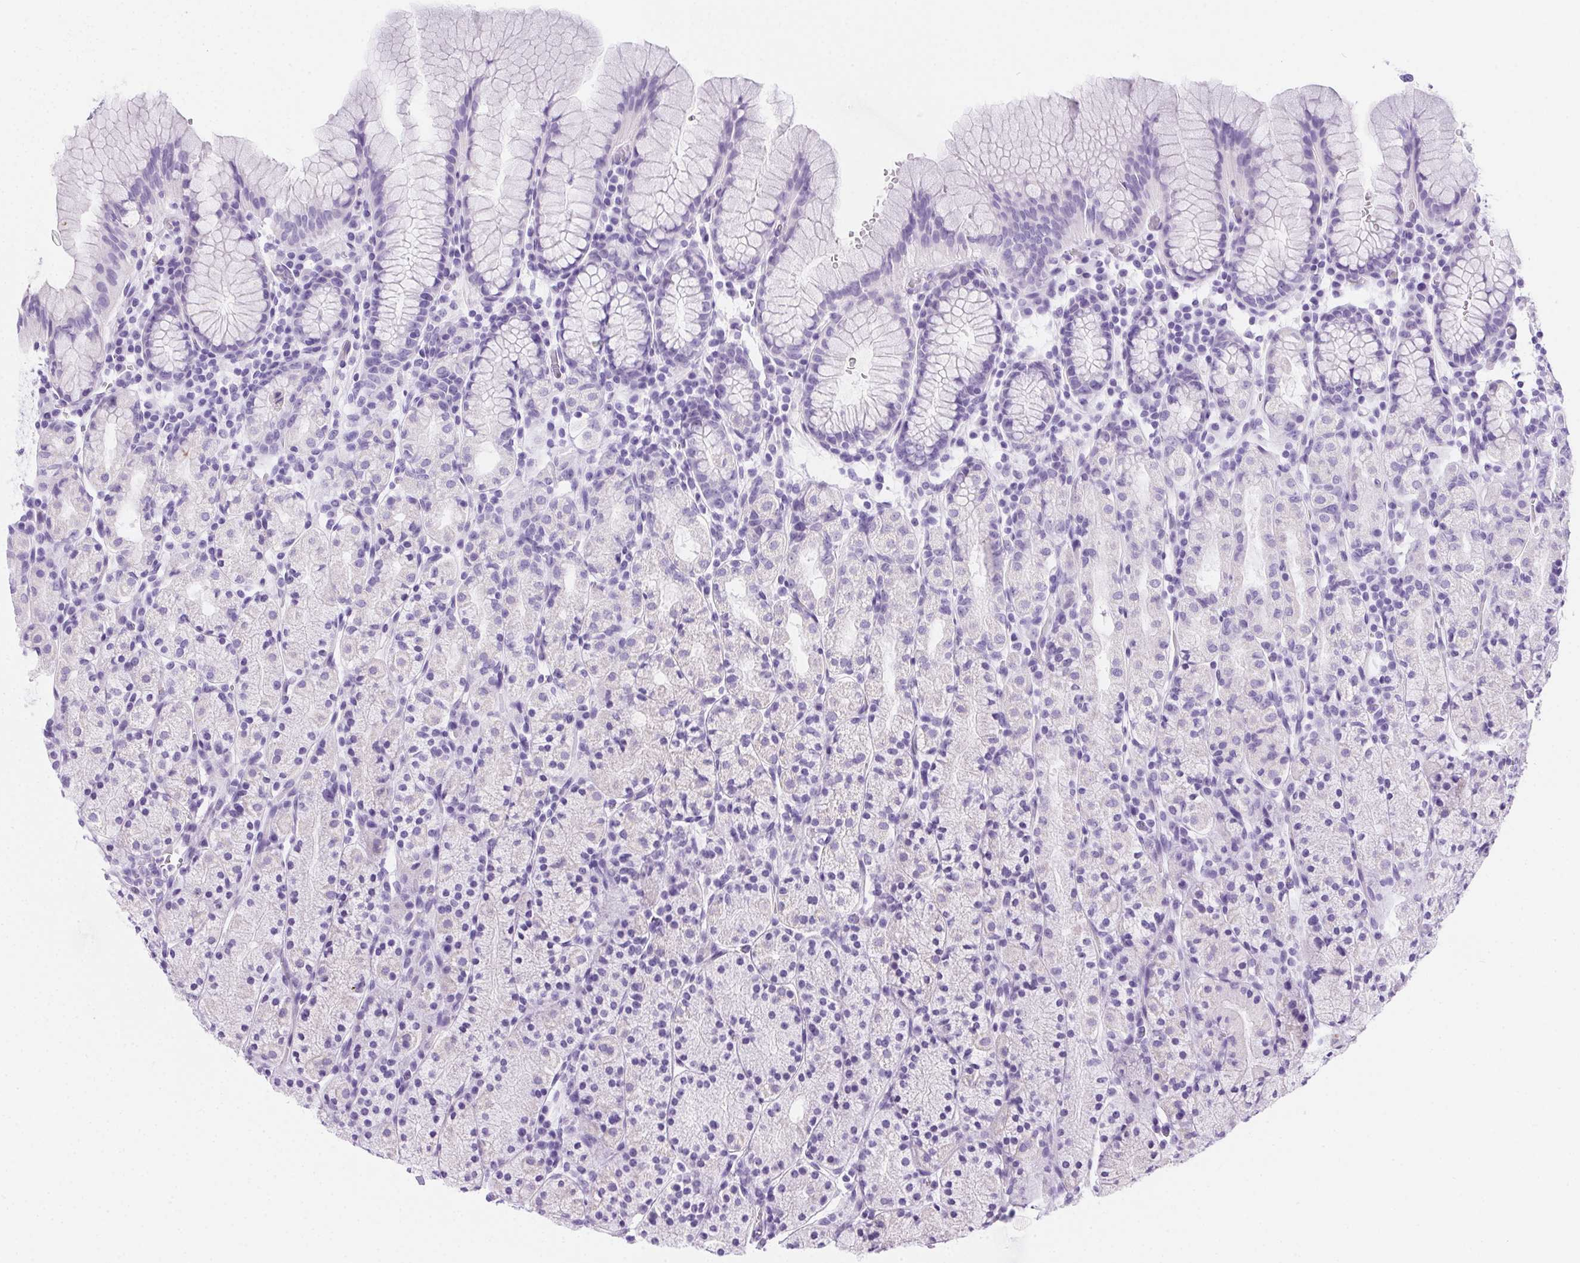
{"staining": {"intensity": "negative", "quantity": "none", "location": "none"}, "tissue": "stomach", "cell_type": "Glandular cells", "image_type": "normal", "snomed": [{"axis": "morphology", "description": "Normal tissue, NOS"}, {"axis": "topography", "description": "Stomach, upper"}, {"axis": "topography", "description": "Stomach"}], "caption": "Immunohistochemistry (IHC) histopathology image of benign human stomach stained for a protein (brown), which demonstrates no positivity in glandular cells.", "gene": "SPACA5B", "patient": {"sex": "male", "age": 62}}